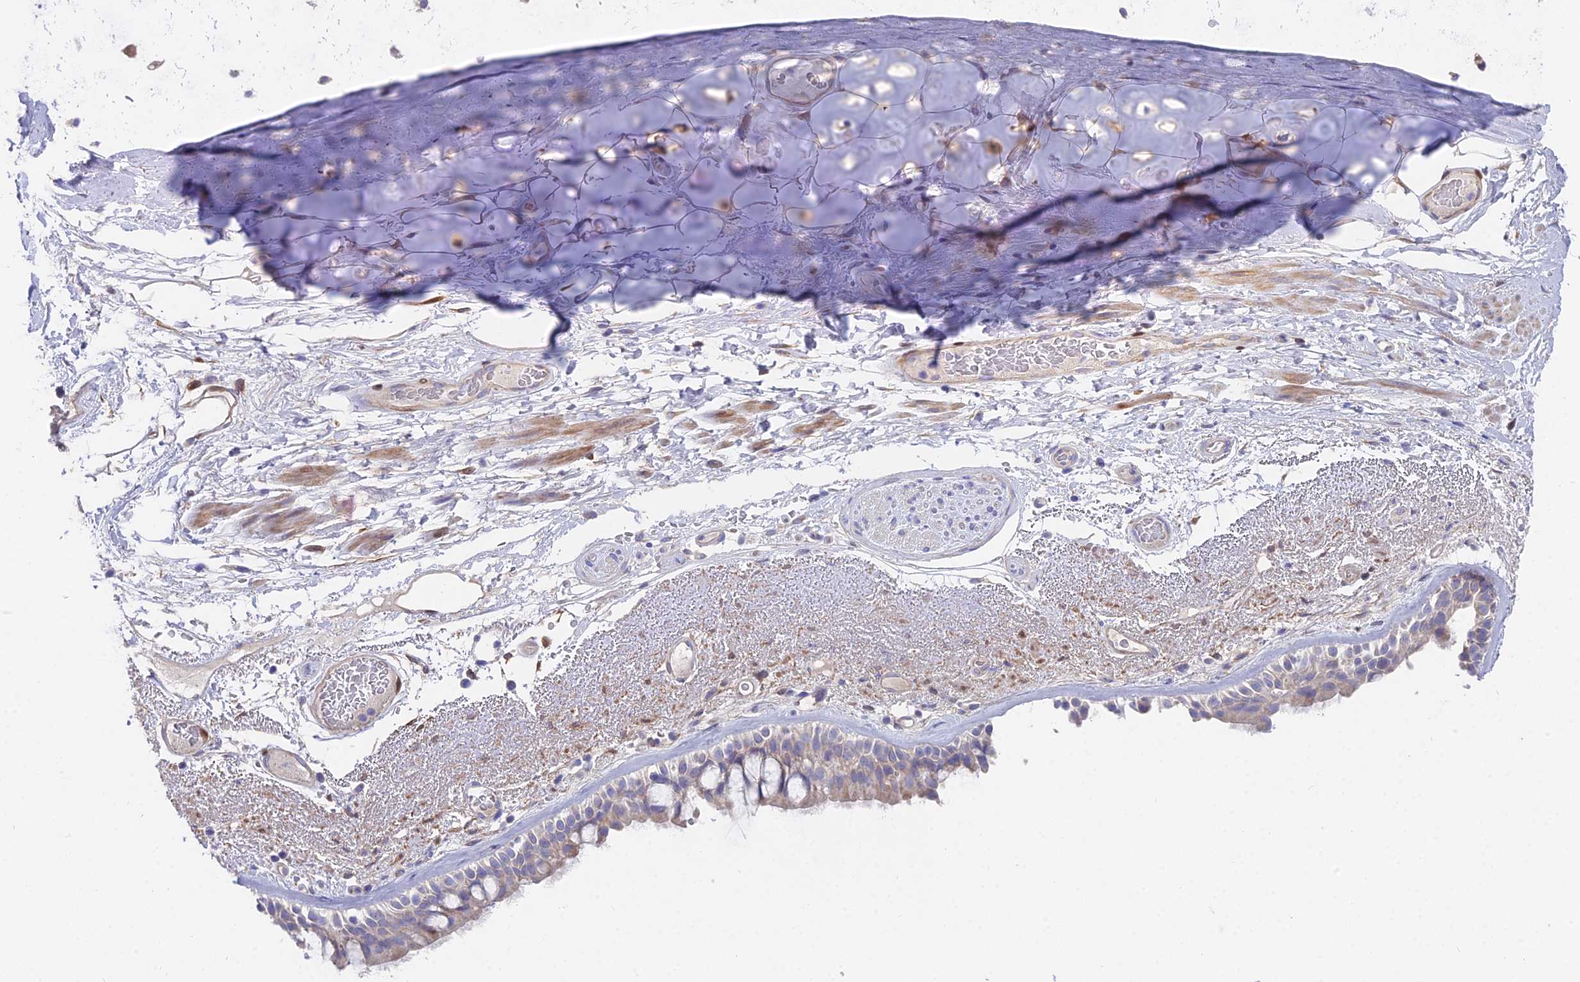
{"staining": {"intensity": "negative", "quantity": "none", "location": "none"}, "tissue": "bronchus", "cell_type": "Respiratory epithelial cells", "image_type": "normal", "snomed": [{"axis": "morphology", "description": "Normal tissue, NOS"}, {"axis": "morphology", "description": "Squamous cell carcinoma, NOS"}, {"axis": "topography", "description": "Lymph node"}, {"axis": "topography", "description": "Bronchus"}, {"axis": "topography", "description": "Lung"}], "caption": "High power microscopy histopathology image of an immunohistochemistry (IHC) image of benign bronchus, revealing no significant positivity in respiratory epithelial cells.", "gene": "FAM168B", "patient": {"sex": "male", "age": 66}}